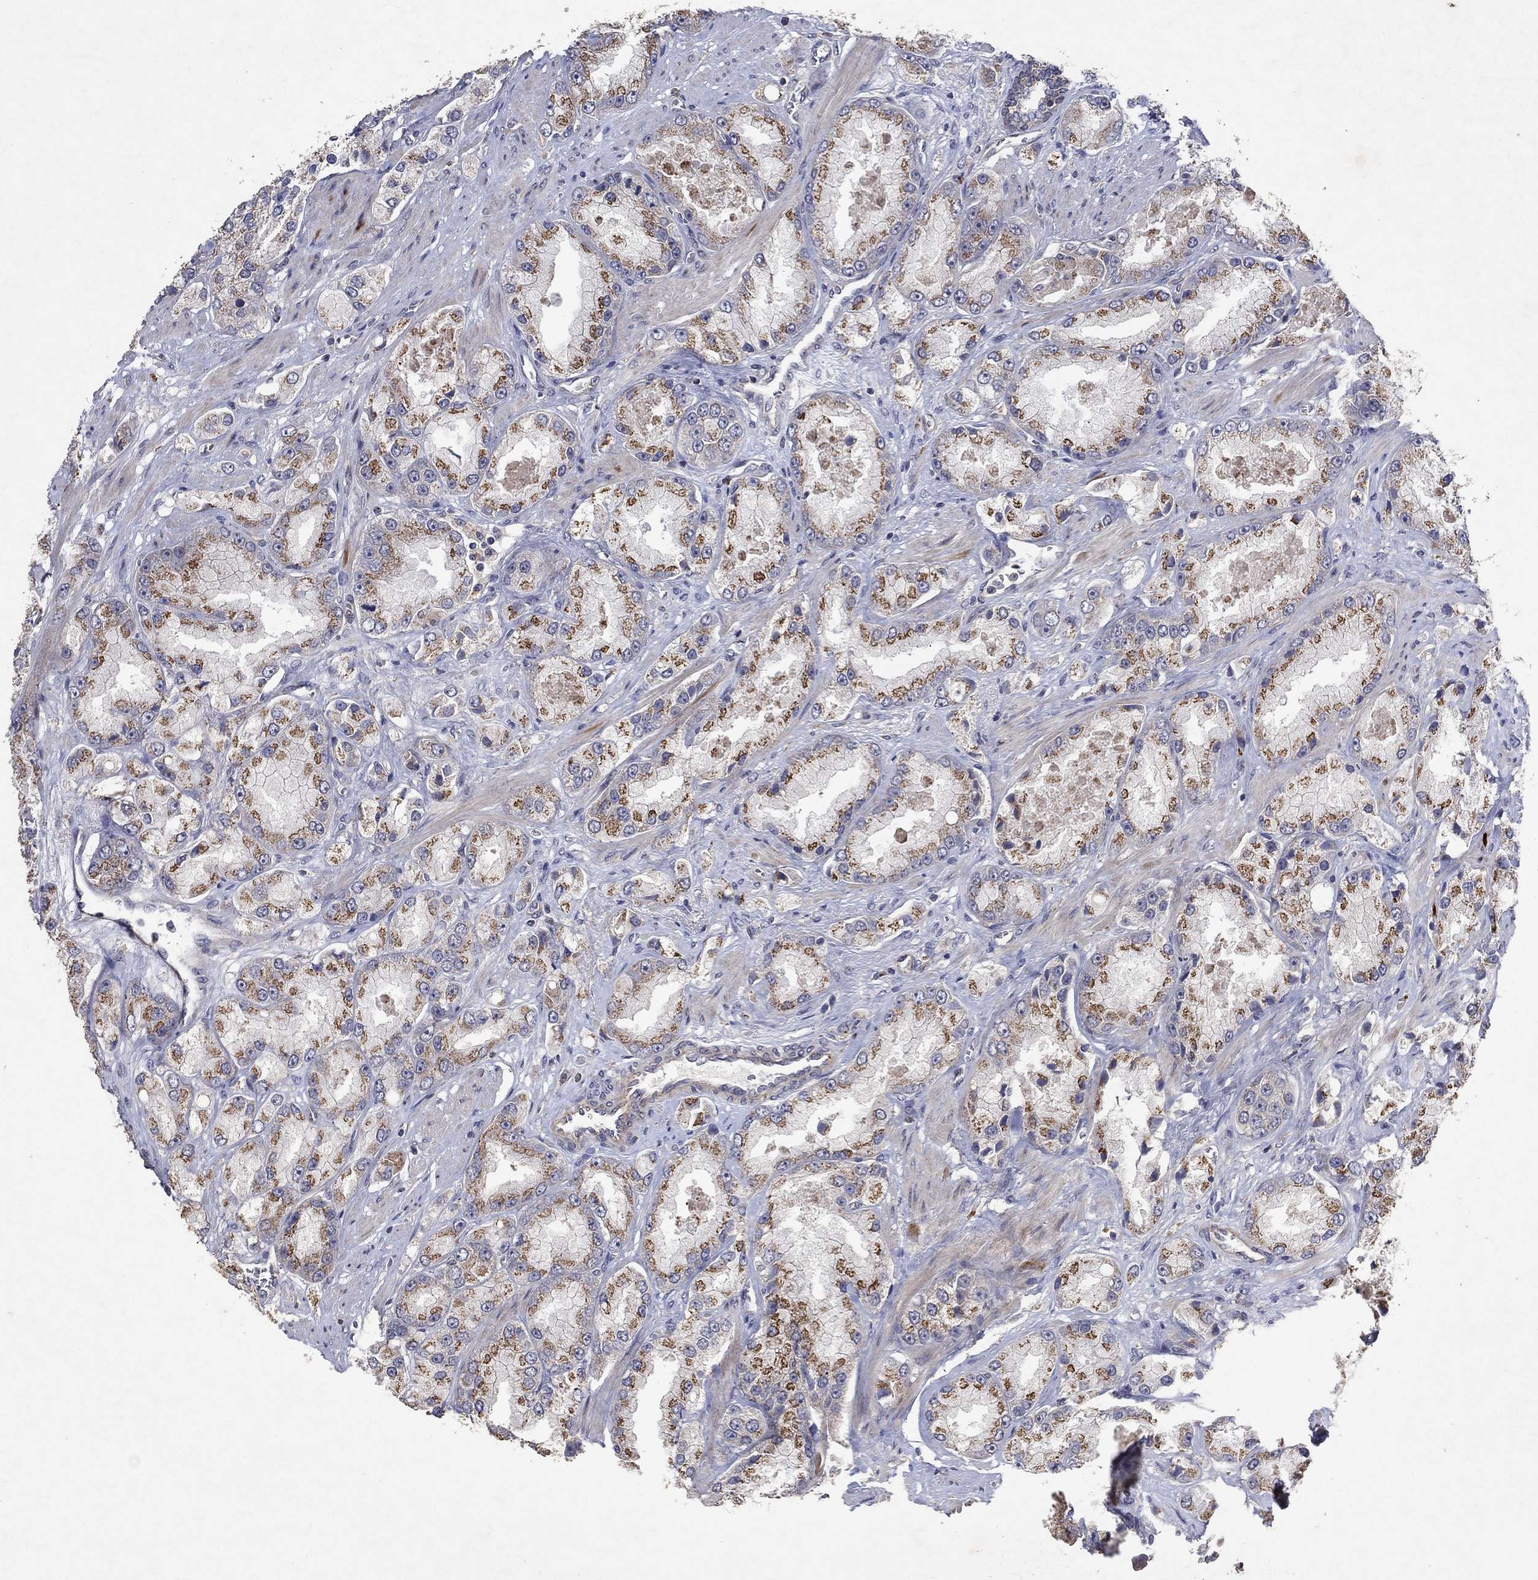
{"staining": {"intensity": "strong", "quantity": "25%-75%", "location": "cytoplasmic/membranous"}, "tissue": "prostate cancer", "cell_type": "Tumor cells", "image_type": "cancer", "snomed": [{"axis": "morphology", "description": "Adenocarcinoma, NOS"}, {"axis": "topography", "description": "Prostate and seminal vesicle, NOS"}, {"axis": "topography", "description": "Prostate"}], "caption": "Tumor cells reveal high levels of strong cytoplasmic/membranous positivity in approximately 25%-75% of cells in prostate adenocarcinoma. The staining is performed using DAB (3,3'-diaminobenzidine) brown chromogen to label protein expression. The nuclei are counter-stained blue using hematoxylin.", "gene": "FRG1", "patient": {"sex": "male", "age": 64}}